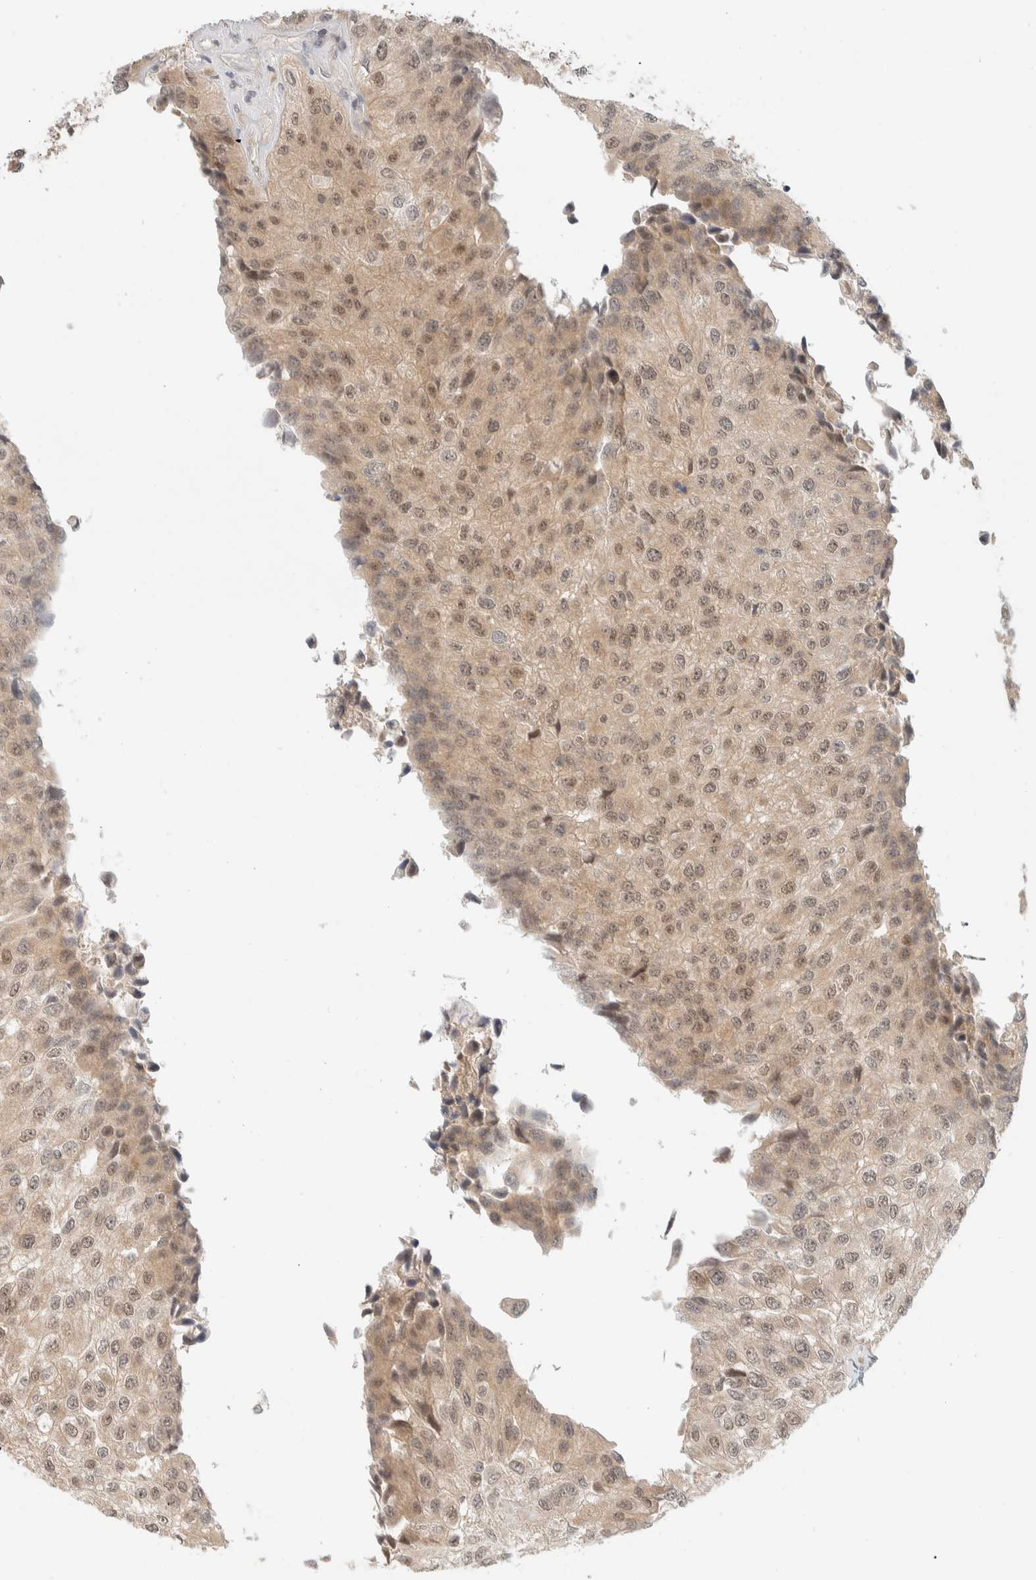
{"staining": {"intensity": "weak", "quantity": ">75%", "location": "cytoplasmic/membranous,nuclear"}, "tissue": "urothelial cancer", "cell_type": "Tumor cells", "image_type": "cancer", "snomed": [{"axis": "morphology", "description": "Urothelial carcinoma, High grade"}, {"axis": "topography", "description": "Kidney"}, {"axis": "topography", "description": "Urinary bladder"}], "caption": "DAB immunohistochemical staining of urothelial carcinoma (high-grade) shows weak cytoplasmic/membranous and nuclear protein staining in approximately >75% of tumor cells.", "gene": "C8orf76", "patient": {"sex": "male", "age": 77}}